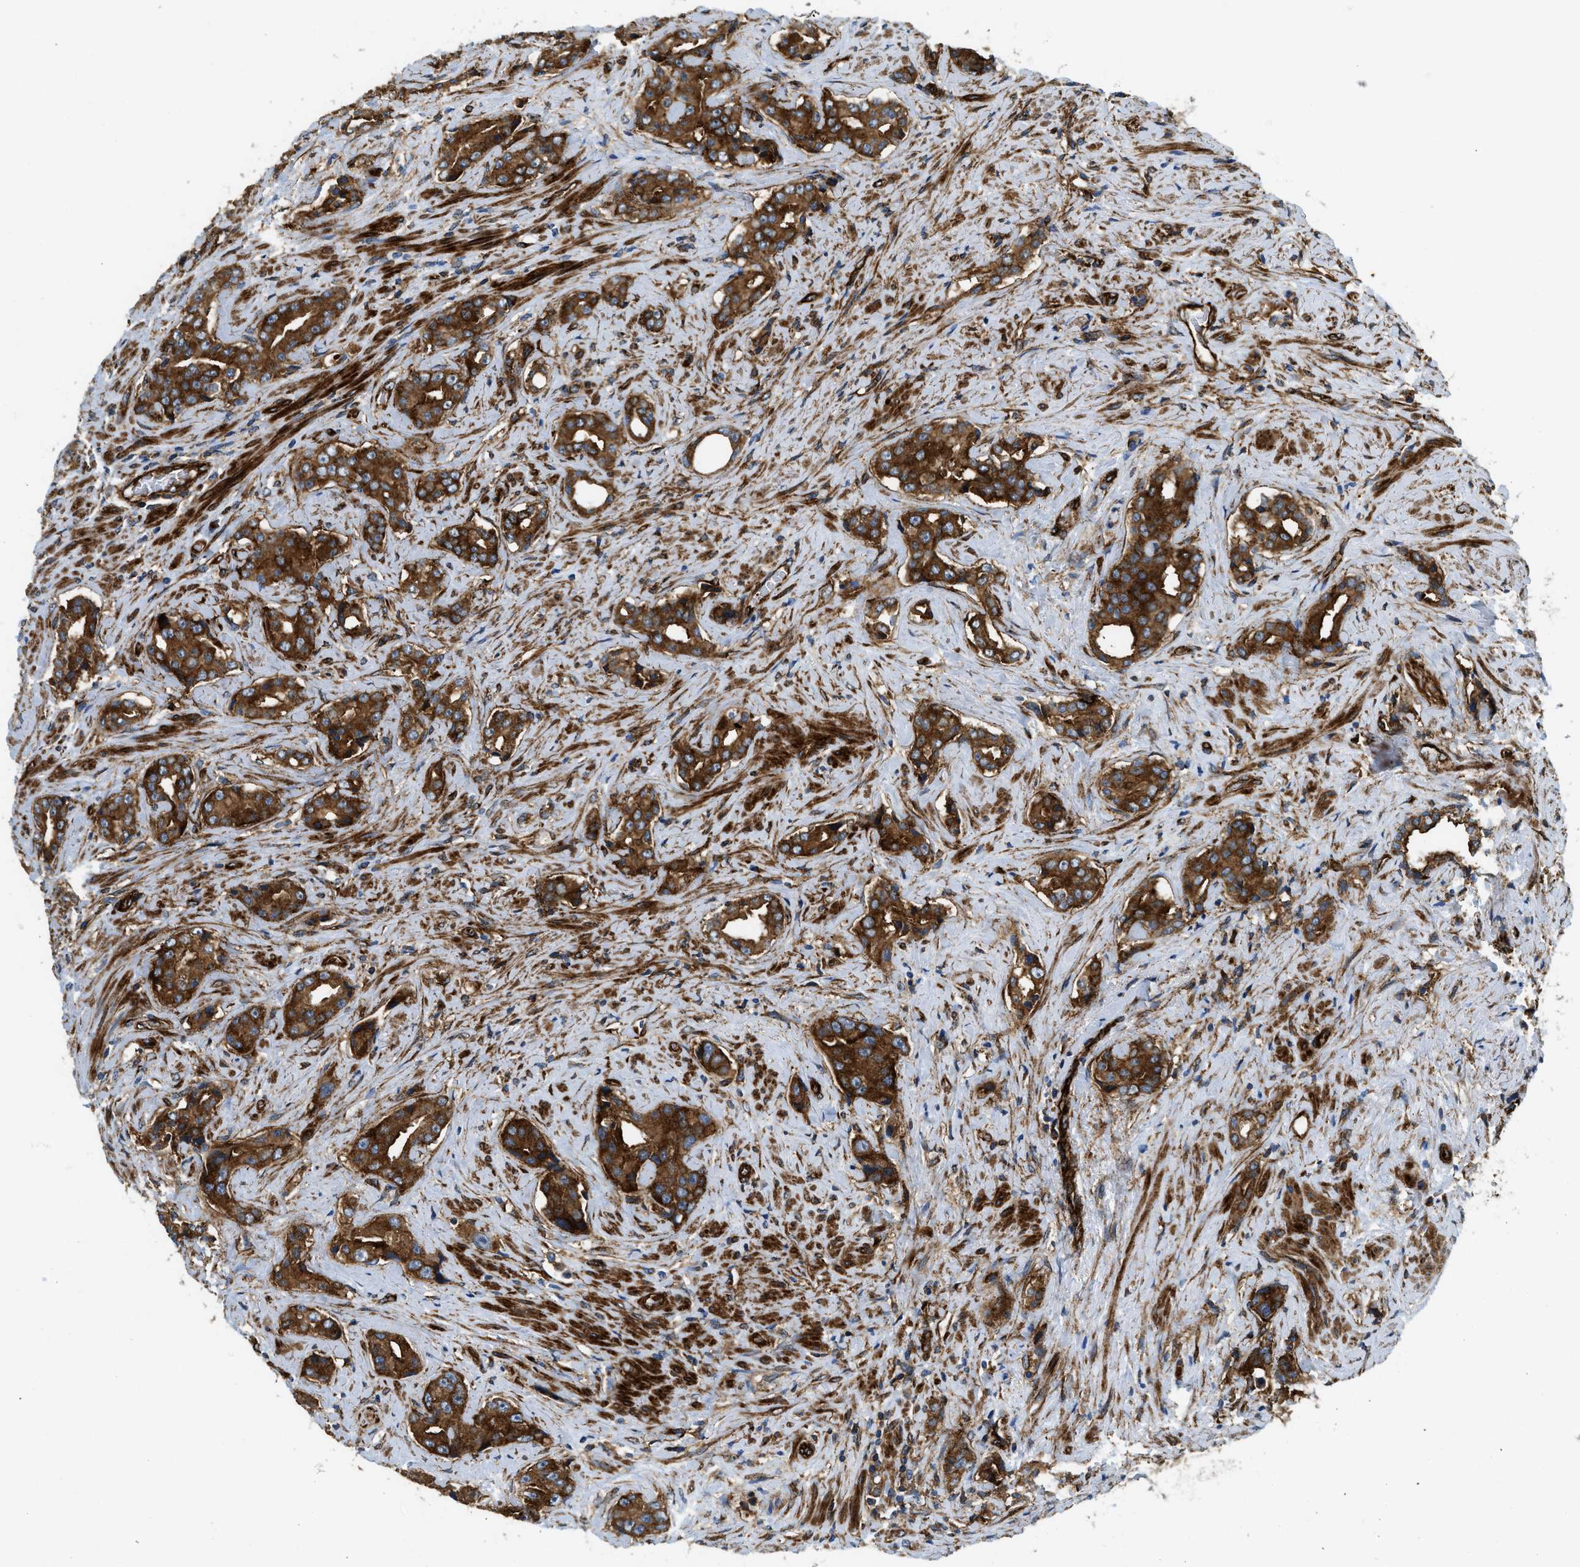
{"staining": {"intensity": "strong", "quantity": ">75%", "location": "cytoplasmic/membranous"}, "tissue": "prostate cancer", "cell_type": "Tumor cells", "image_type": "cancer", "snomed": [{"axis": "morphology", "description": "Adenocarcinoma, High grade"}, {"axis": "topography", "description": "Prostate"}], "caption": "Prostate cancer stained for a protein demonstrates strong cytoplasmic/membranous positivity in tumor cells.", "gene": "HIP1", "patient": {"sex": "male", "age": 71}}